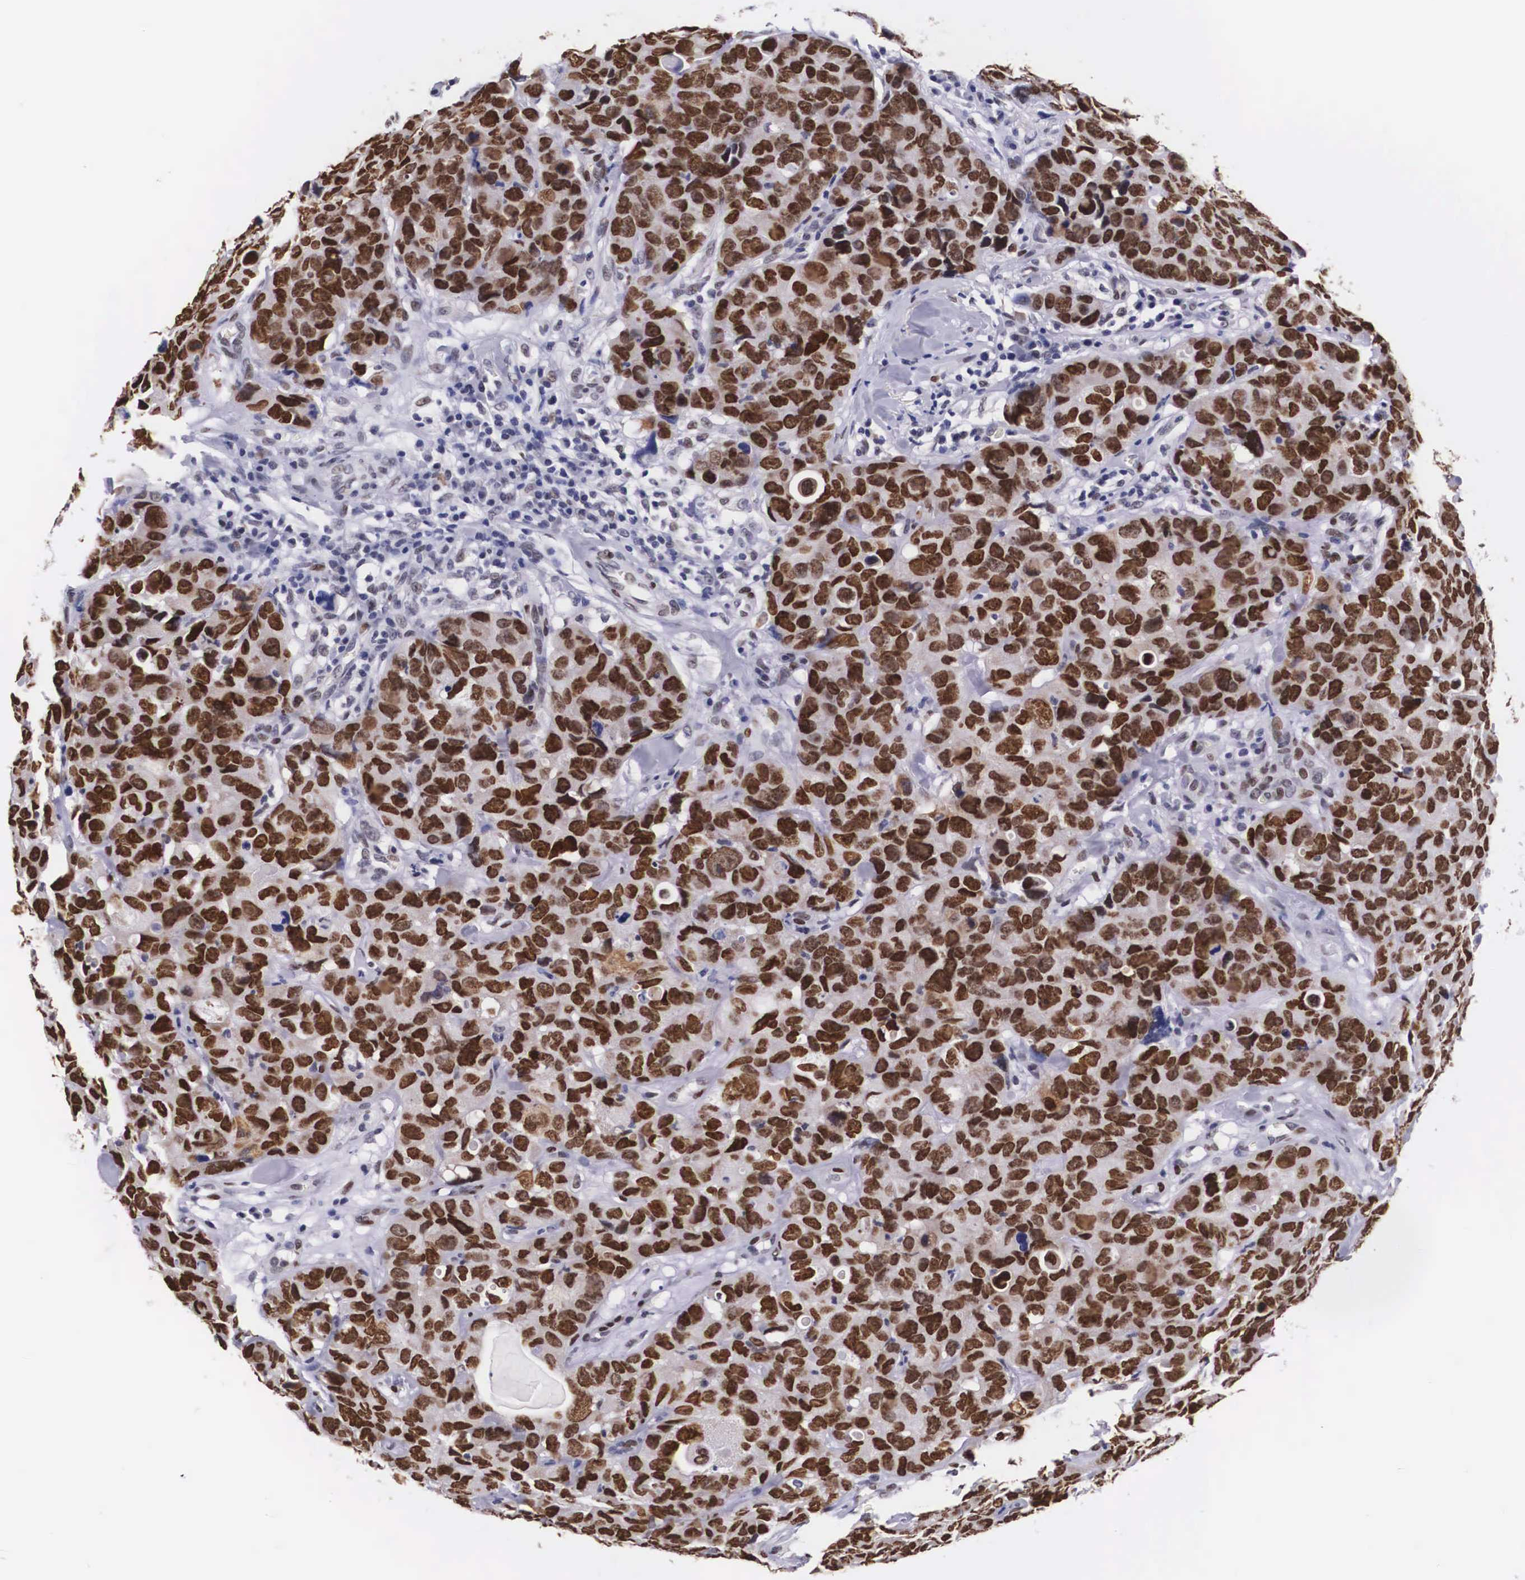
{"staining": {"intensity": "strong", "quantity": ">75%", "location": "nuclear"}, "tissue": "breast cancer", "cell_type": "Tumor cells", "image_type": "cancer", "snomed": [{"axis": "morphology", "description": "Duct carcinoma"}, {"axis": "topography", "description": "Breast"}], "caption": "IHC staining of invasive ductal carcinoma (breast), which reveals high levels of strong nuclear positivity in approximately >75% of tumor cells indicating strong nuclear protein positivity. The staining was performed using DAB (3,3'-diaminobenzidine) (brown) for protein detection and nuclei were counterstained in hematoxylin (blue).", "gene": "KHDRBS3", "patient": {"sex": "female", "age": 91}}